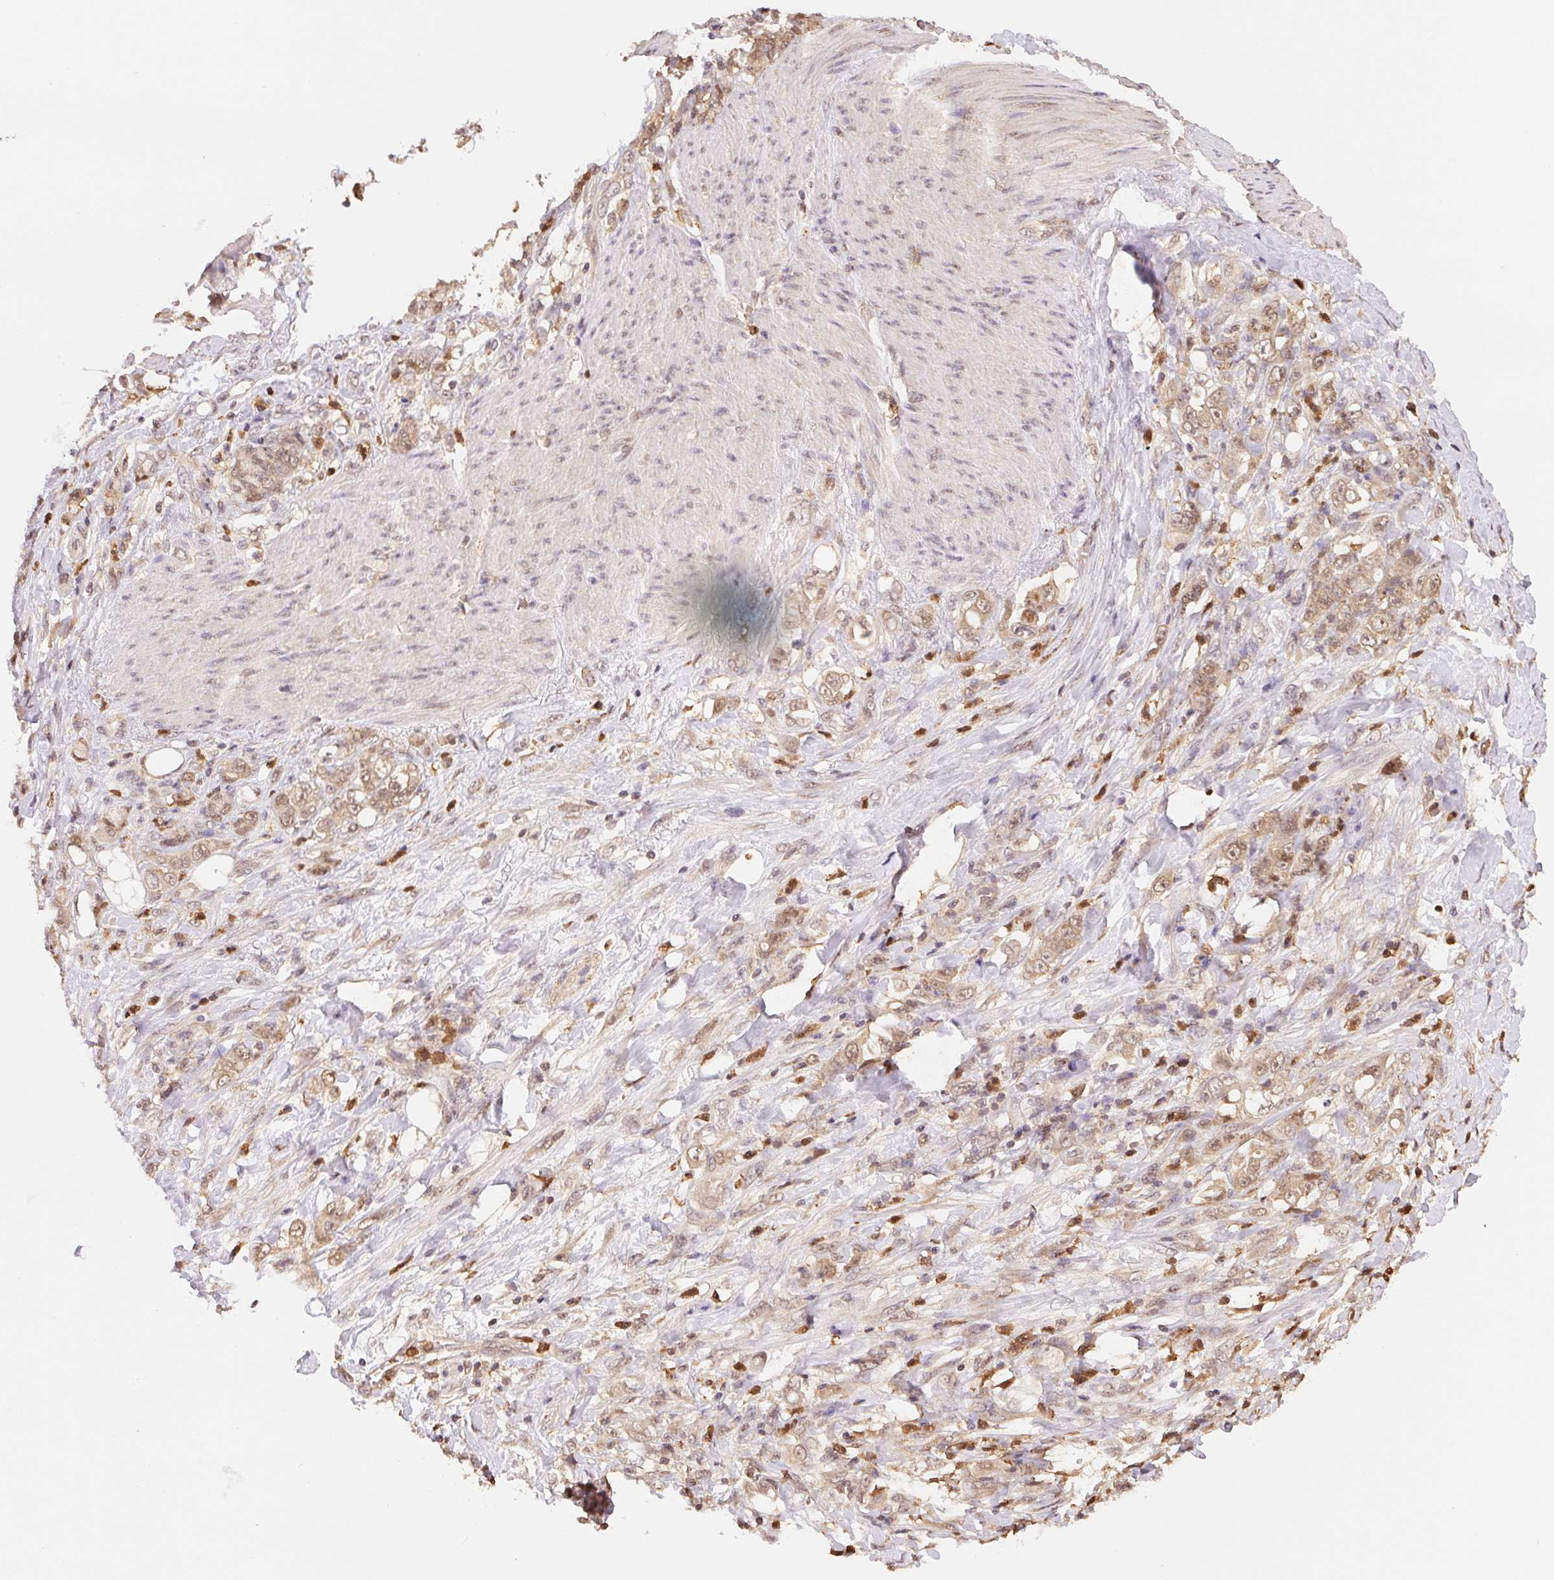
{"staining": {"intensity": "weak", "quantity": ">75%", "location": "cytoplasmic/membranous,nuclear"}, "tissue": "stomach cancer", "cell_type": "Tumor cells", "image_type": "cancer", "snomed": [{"axis": "morphology", "description": "Adenocarcinoma, NOS"}, {"axis": "topography", "description": "Stomach"}], "caption": "This image displays IHC staining of stomach cancer (adenocarcinoma), with low weak cytoplasmic/membranous and nuclear expression in approximately >75% of tumor cells.", "gene": "CDC123", "patient": {"sex": "female", "age": 79}}